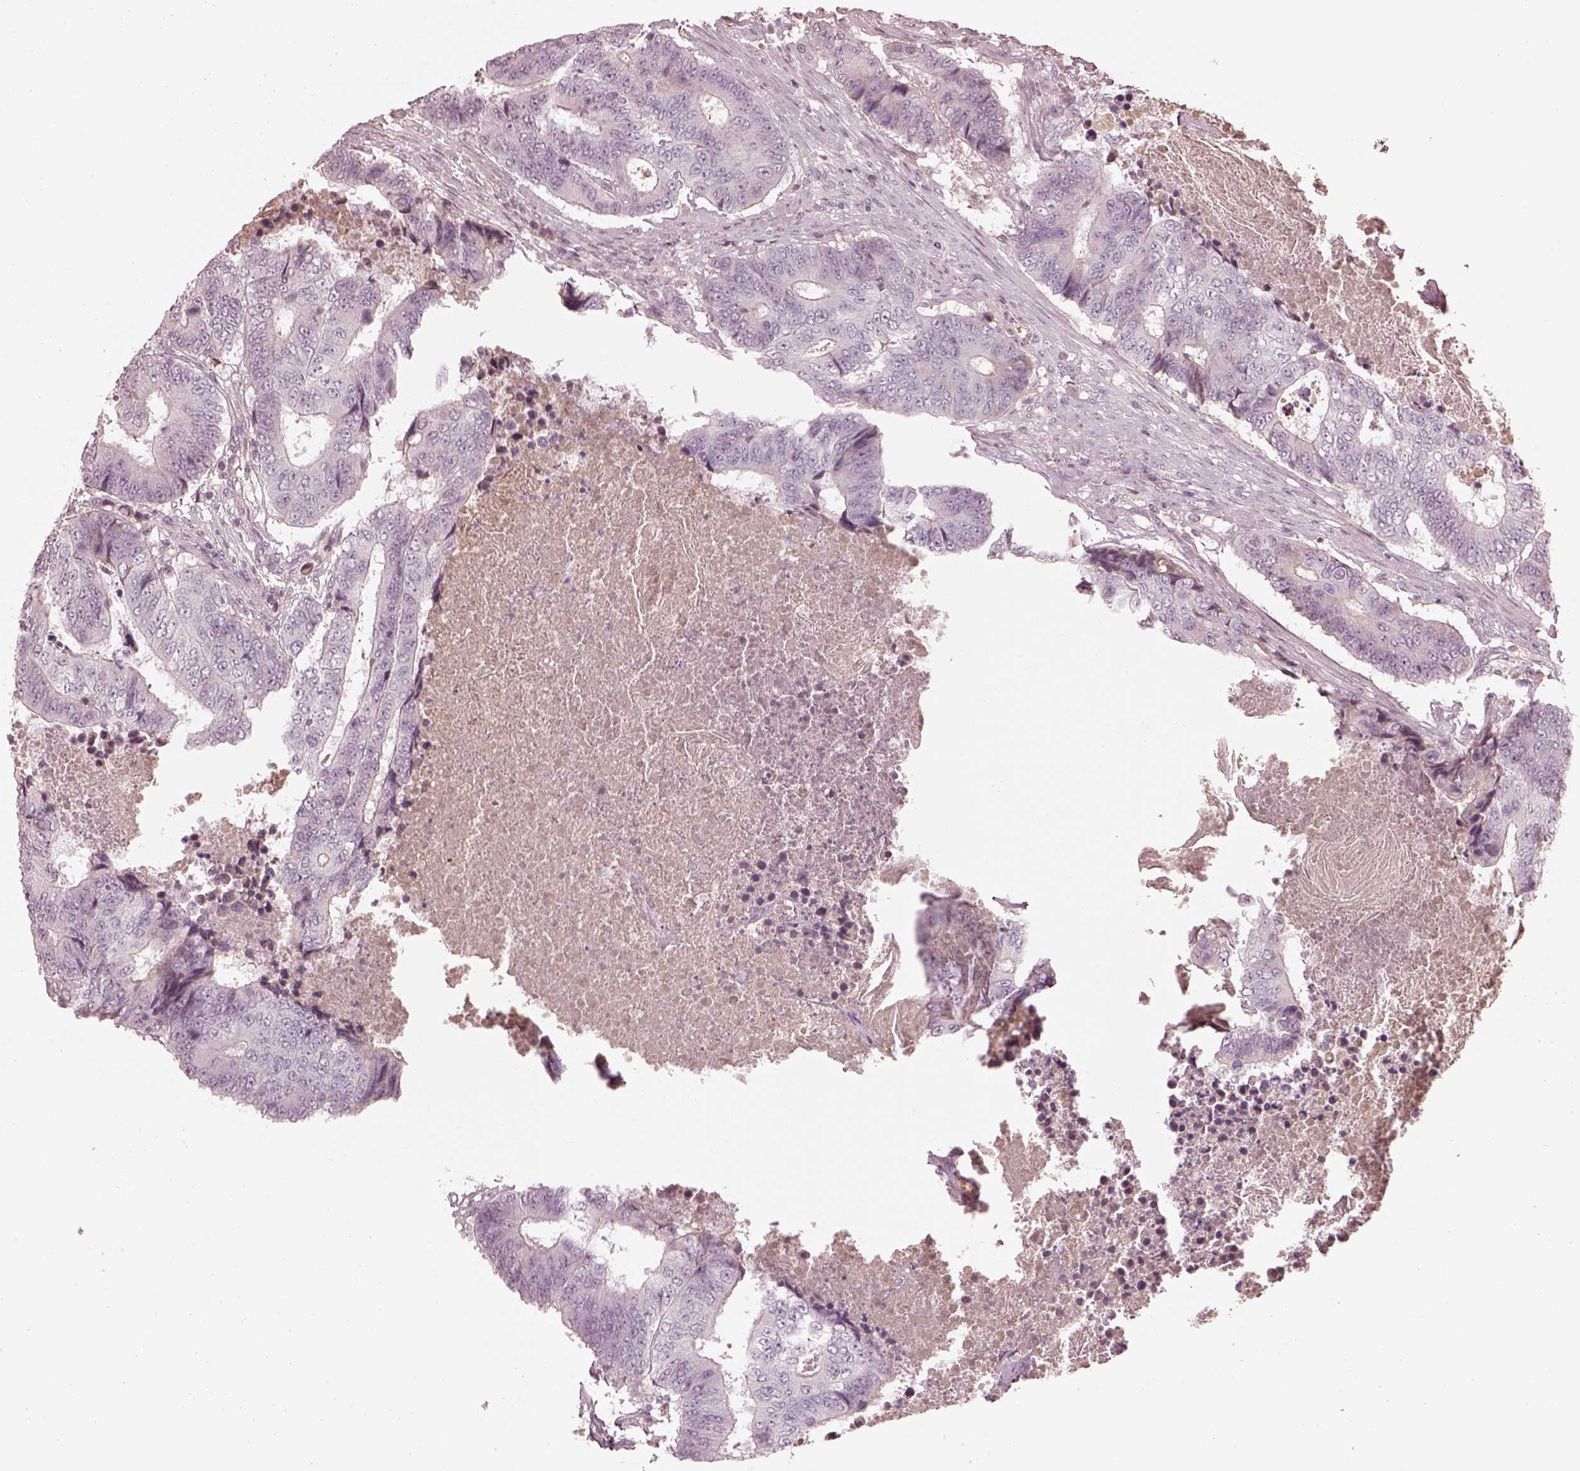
{"staining": {"intensity": "negative", "quantity": "none", "location": "none"}, "tissue": "colorectal cancer", "cell_type": "Tumor cells", "image_type": "cancer", "snomed": [{"axis": "morphology", "description": "Adenocarcinoma, NOS"}, {"axis": "topography", "description": "Colon"}], "caption": "Adenocarcinoma (colorectal) was stained to show a protein in brown. There is no significant expression in tumor cells.", "gene": "TLX3", "patient": {"sex": "female", "age": 48}}